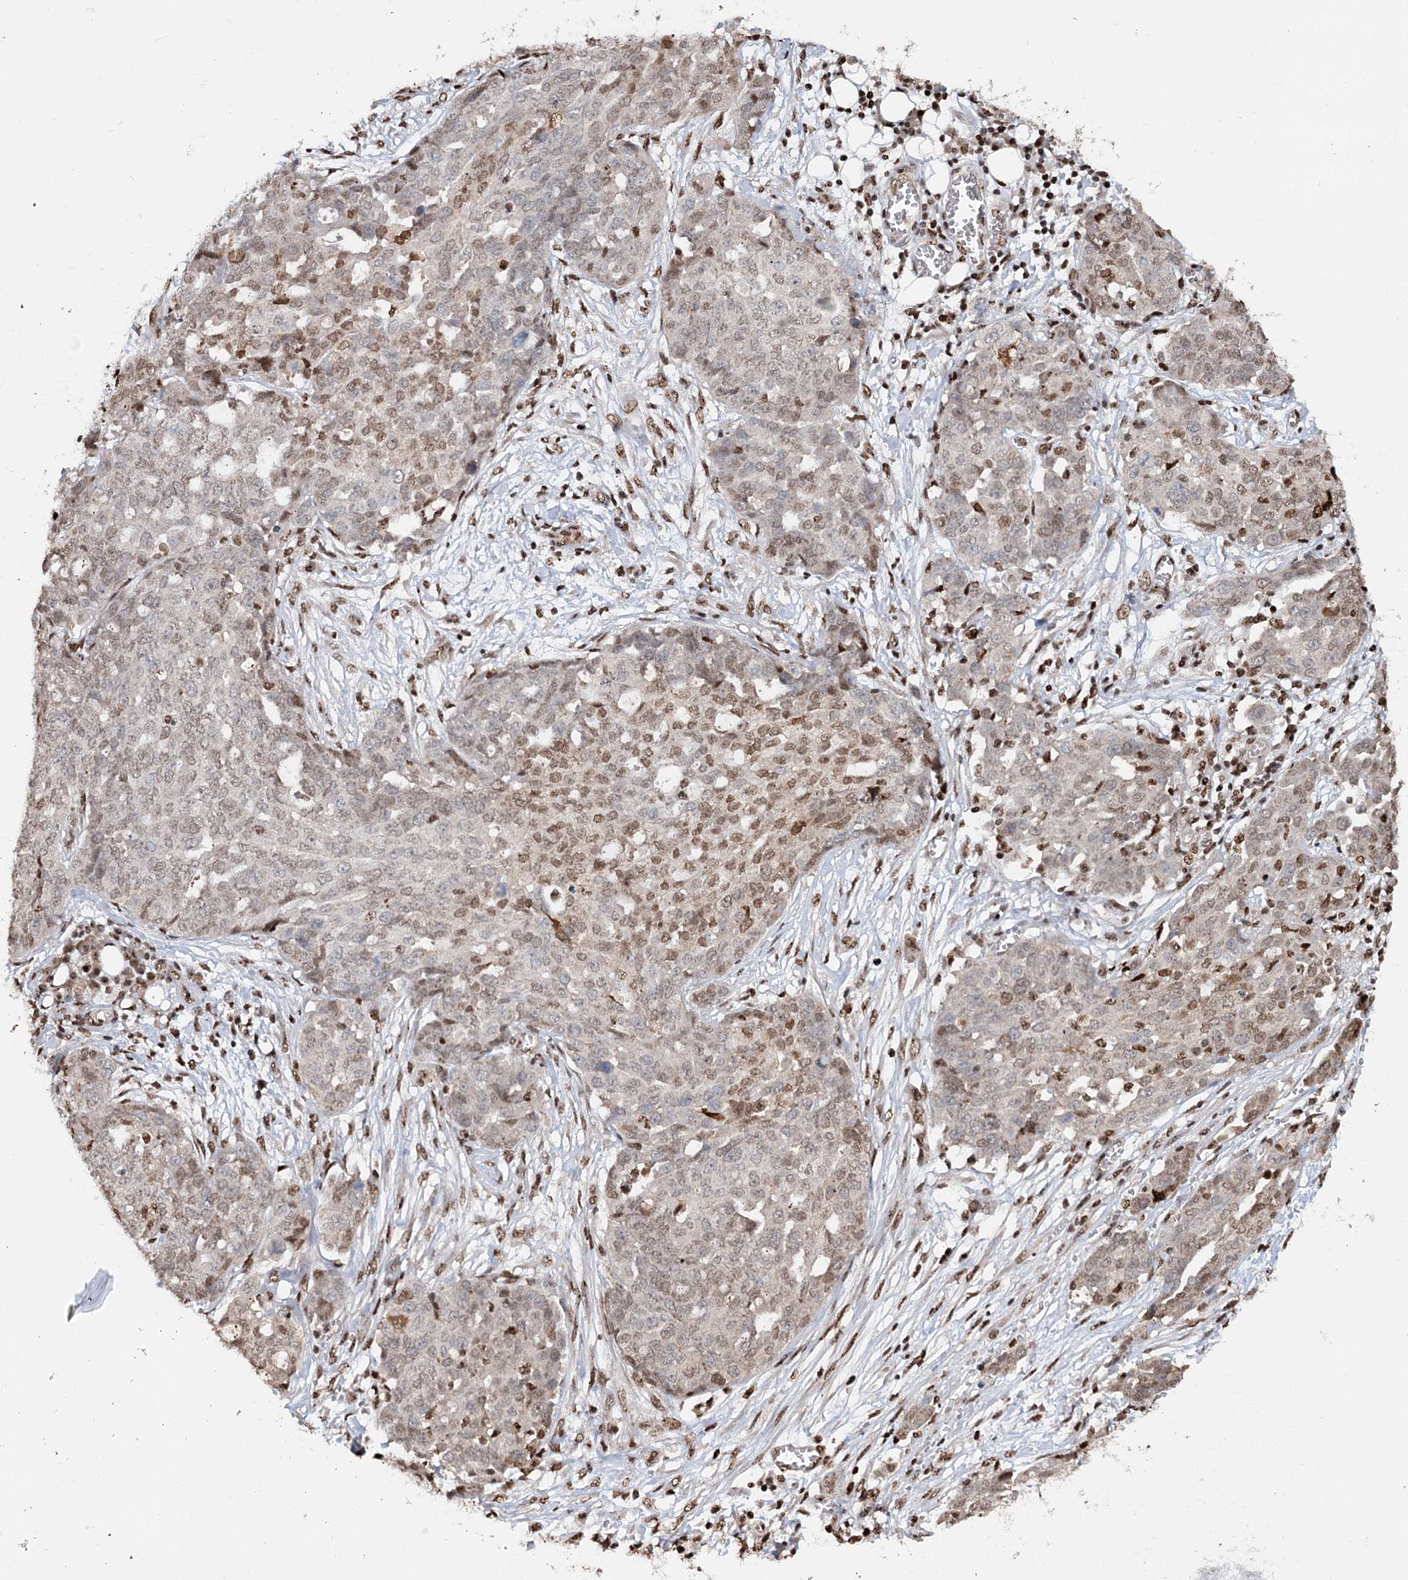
{"staining": {"intensity": "moderate", "quantity": "25%-75%", "location": "nuclear"}, "tissue": "ovarian cancer", "cell_type": "Tumor cells", "image_type": "cancer", "snomed": [{"axis": "morphology", "description": "Cystadenocarcinoma, serous, NOS"}, {"axis": "topography", "description": "Soft tissue"}, {"axis": "topography", "description": "Ovary"}], "caption": "Immunohistochemistry (IHC) staining of serous cystadenocarcinoma (ovarian), which shows medium levels of moderate nuclear staining in approximately 25%-75% of tumor cells indicating moderate nuclear protein positivity. The staining was performed using DAB (brown) for protein detection and nuclei were counterstained in hematoxylin (blue).", "gene": "RPS27A", "patient": {"sex": "female", "age": 57}}